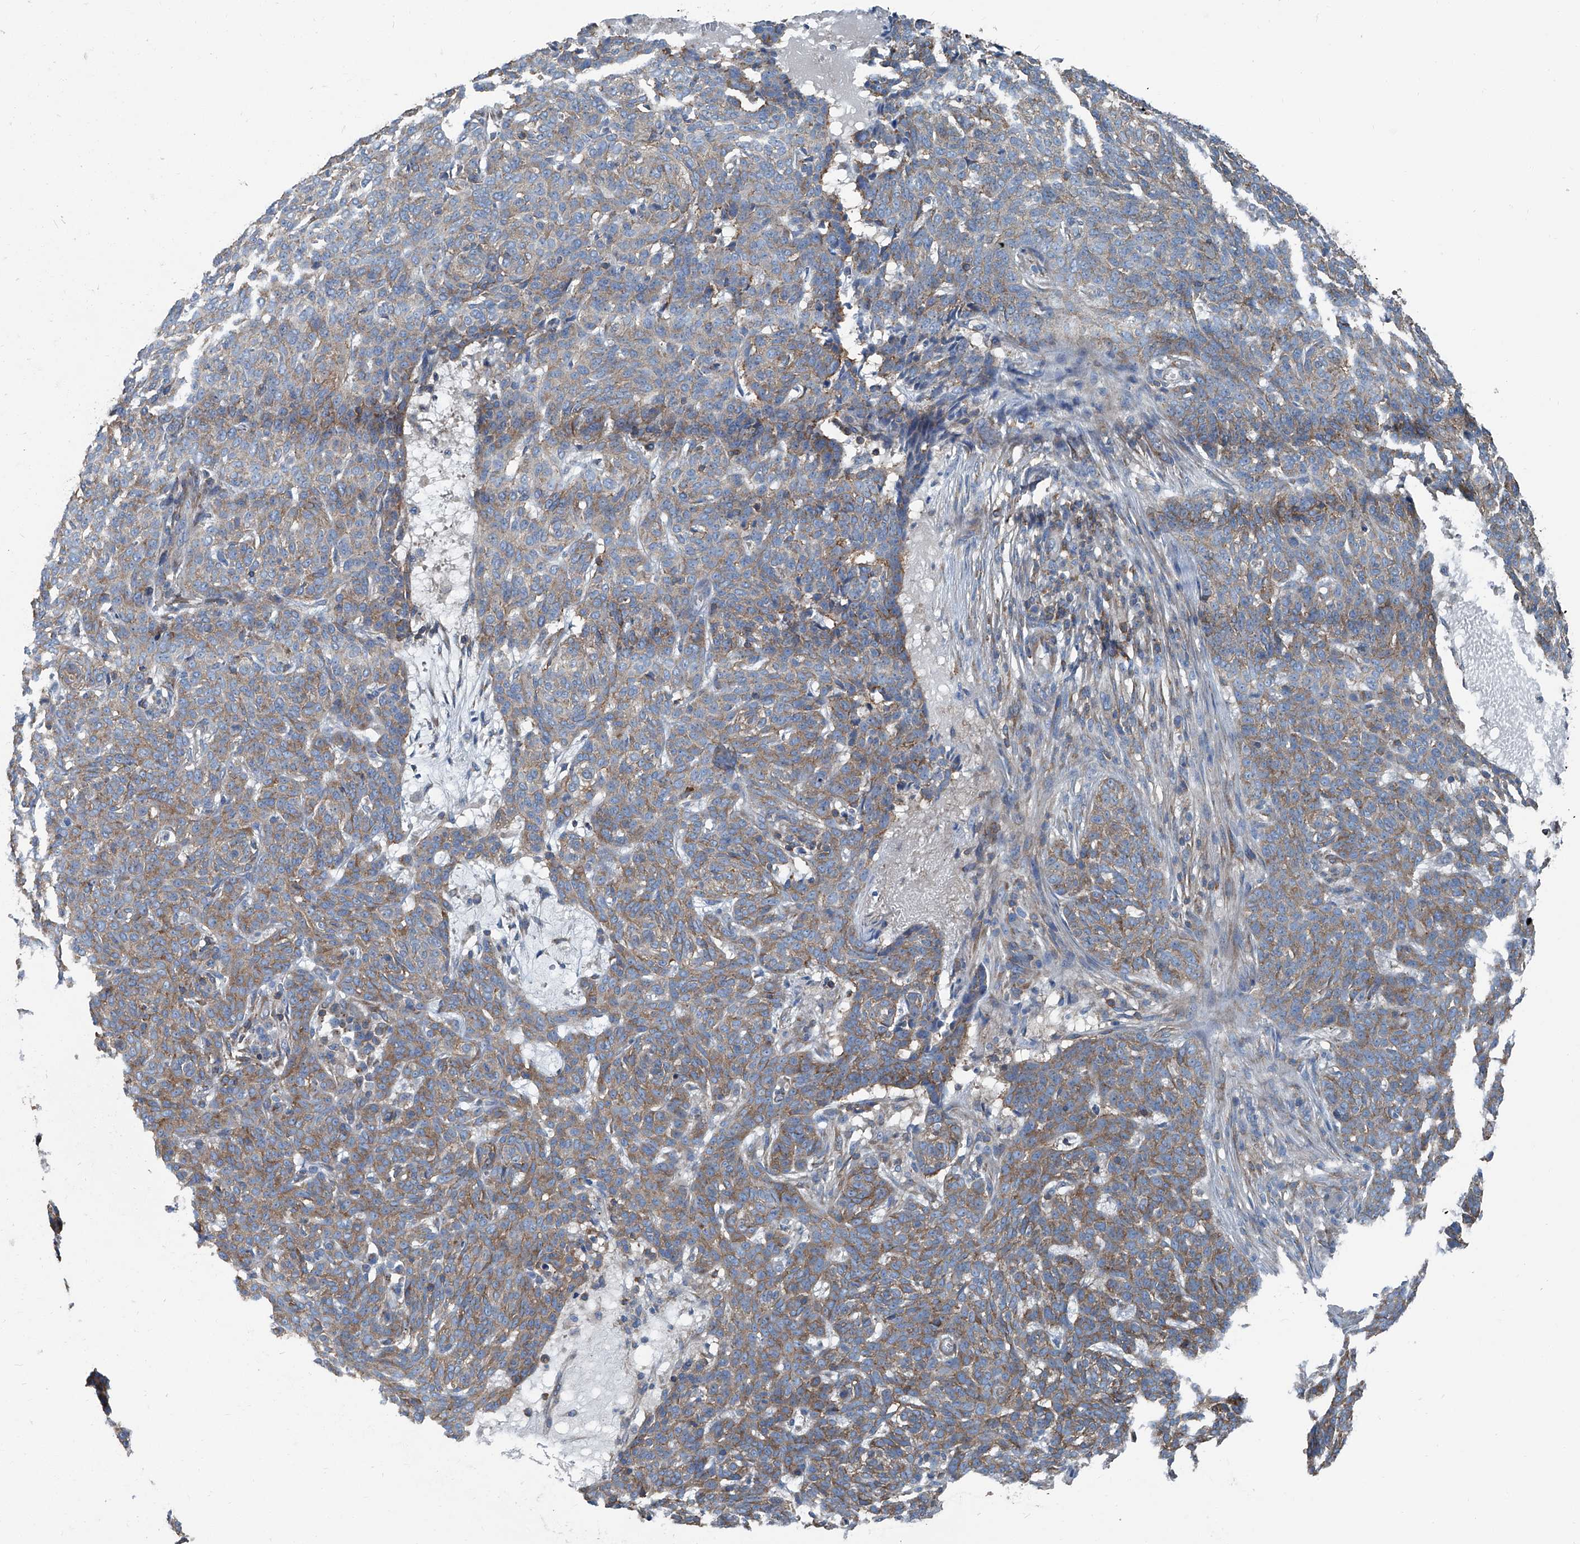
{"staining": {"intensity": "moderate", "quantity": ">75%", "location": "cytoplasmic/membranous"}, "tissue": "skin cancer", "cell_type": "Tumor cells", "image_type": "cancer", "snomed": [{"axis": "morphology", "description": "Basal cell carcinoma"}, {"axis": "topography", "description": "Skin"}], "caption": "Immunohistochemistry image of neoplastic tissue: human skin cancer (basal cell carcinoma) stained using immunohistochemistry (IHC) reveals medium levels of moderate protein expression localized specifically in the cytoplasmic/membranous of tumor cells, appearing as a cytoplasmic/membranous brown color.", "gene": "SEPTIN7", "patient": {"sex": "male", "age": 85}}